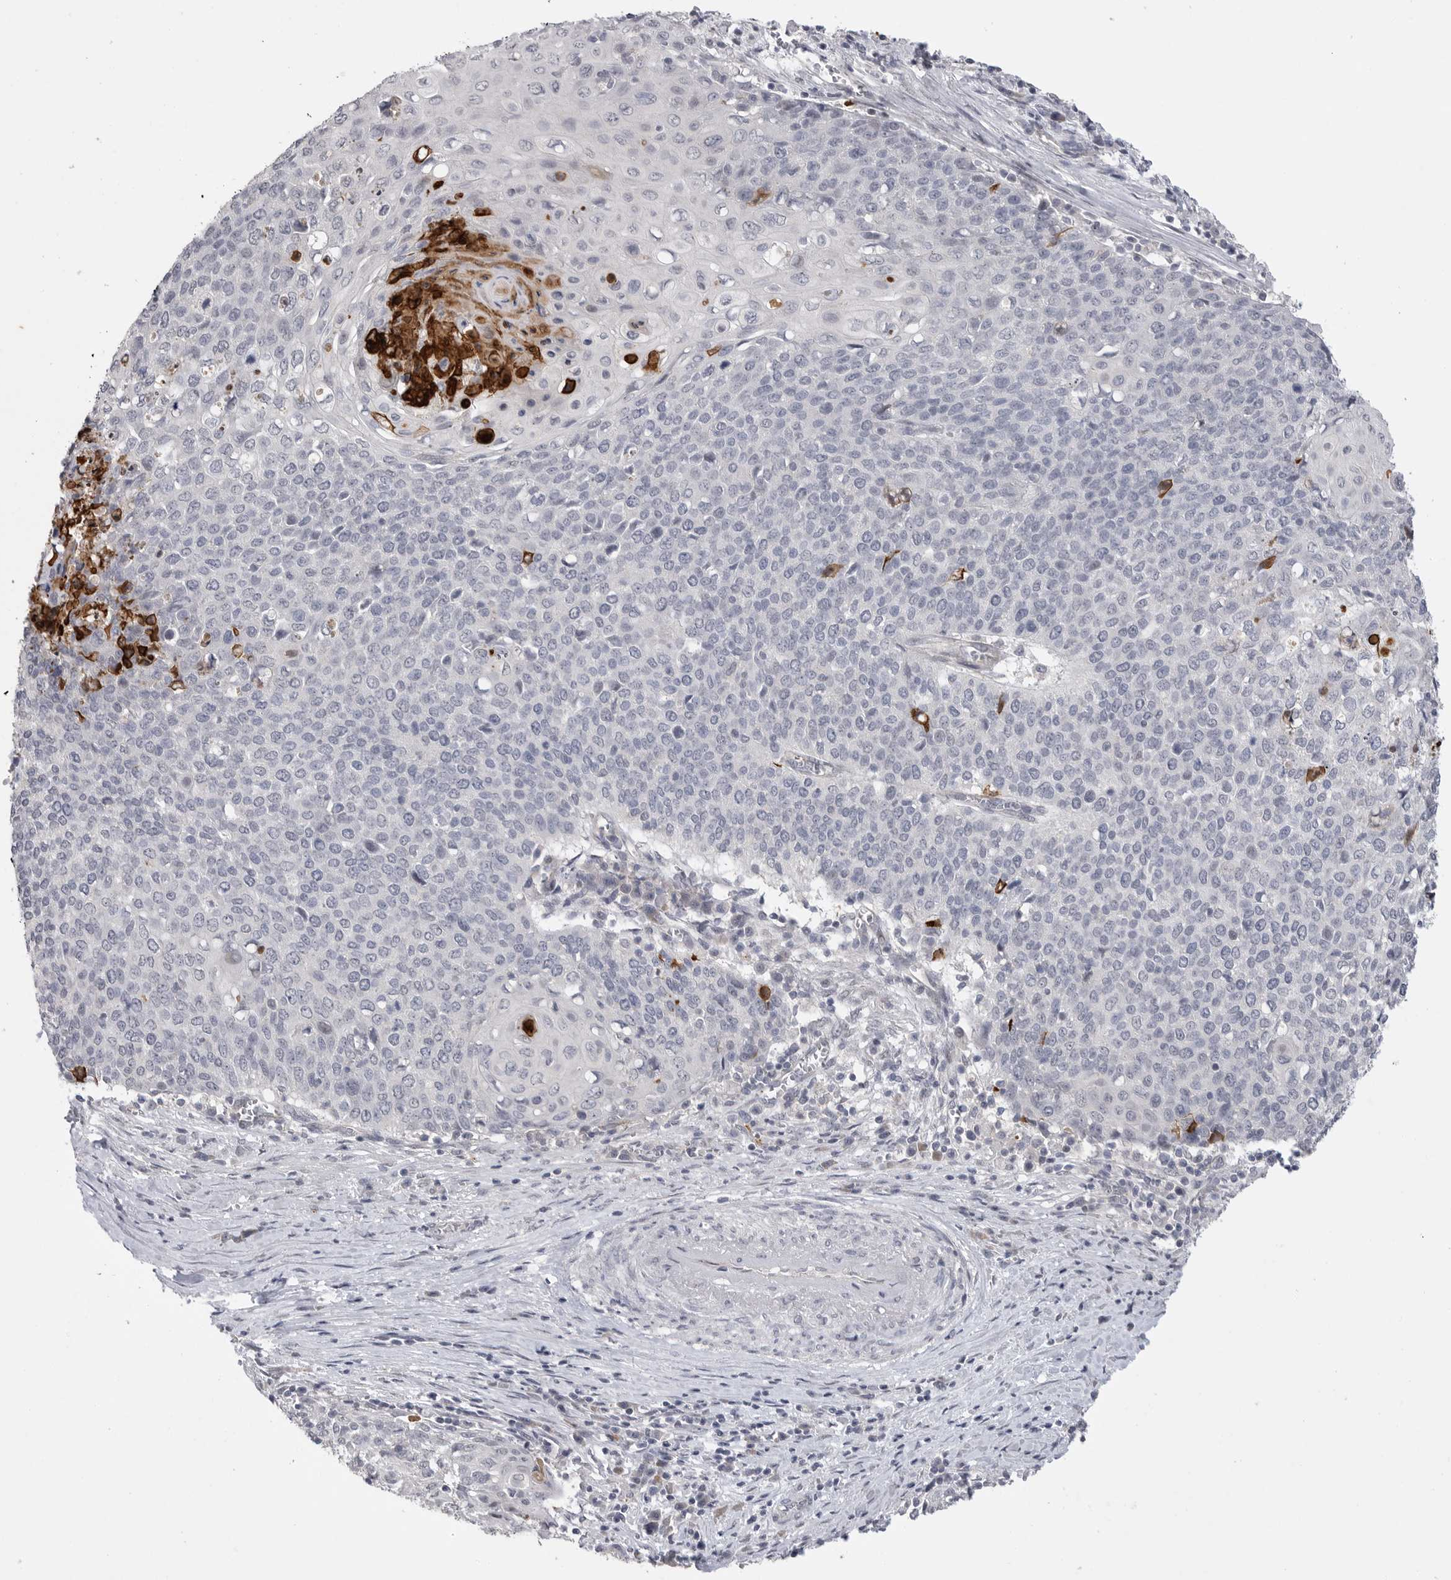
{"staining": {"intensity": "negative", "quantity": "none", "location": "none"}, "tissue": "cervical cancer", "cell_type": "Tumor cells", "image_type": "cancer", "snomed": [{"axis": "morphology", "description": "Squamous cell carcinoma, NOS"}, {"axis": "topography", "description": "Cervix"}], "caption": "IHC photomicrograph of cervical squamous cell carcinoma stained for a protein (brown), which shows no positivity in tumor cells.", "gene": "FBXO43", "patient": {"sex": "female", "age": 39}}